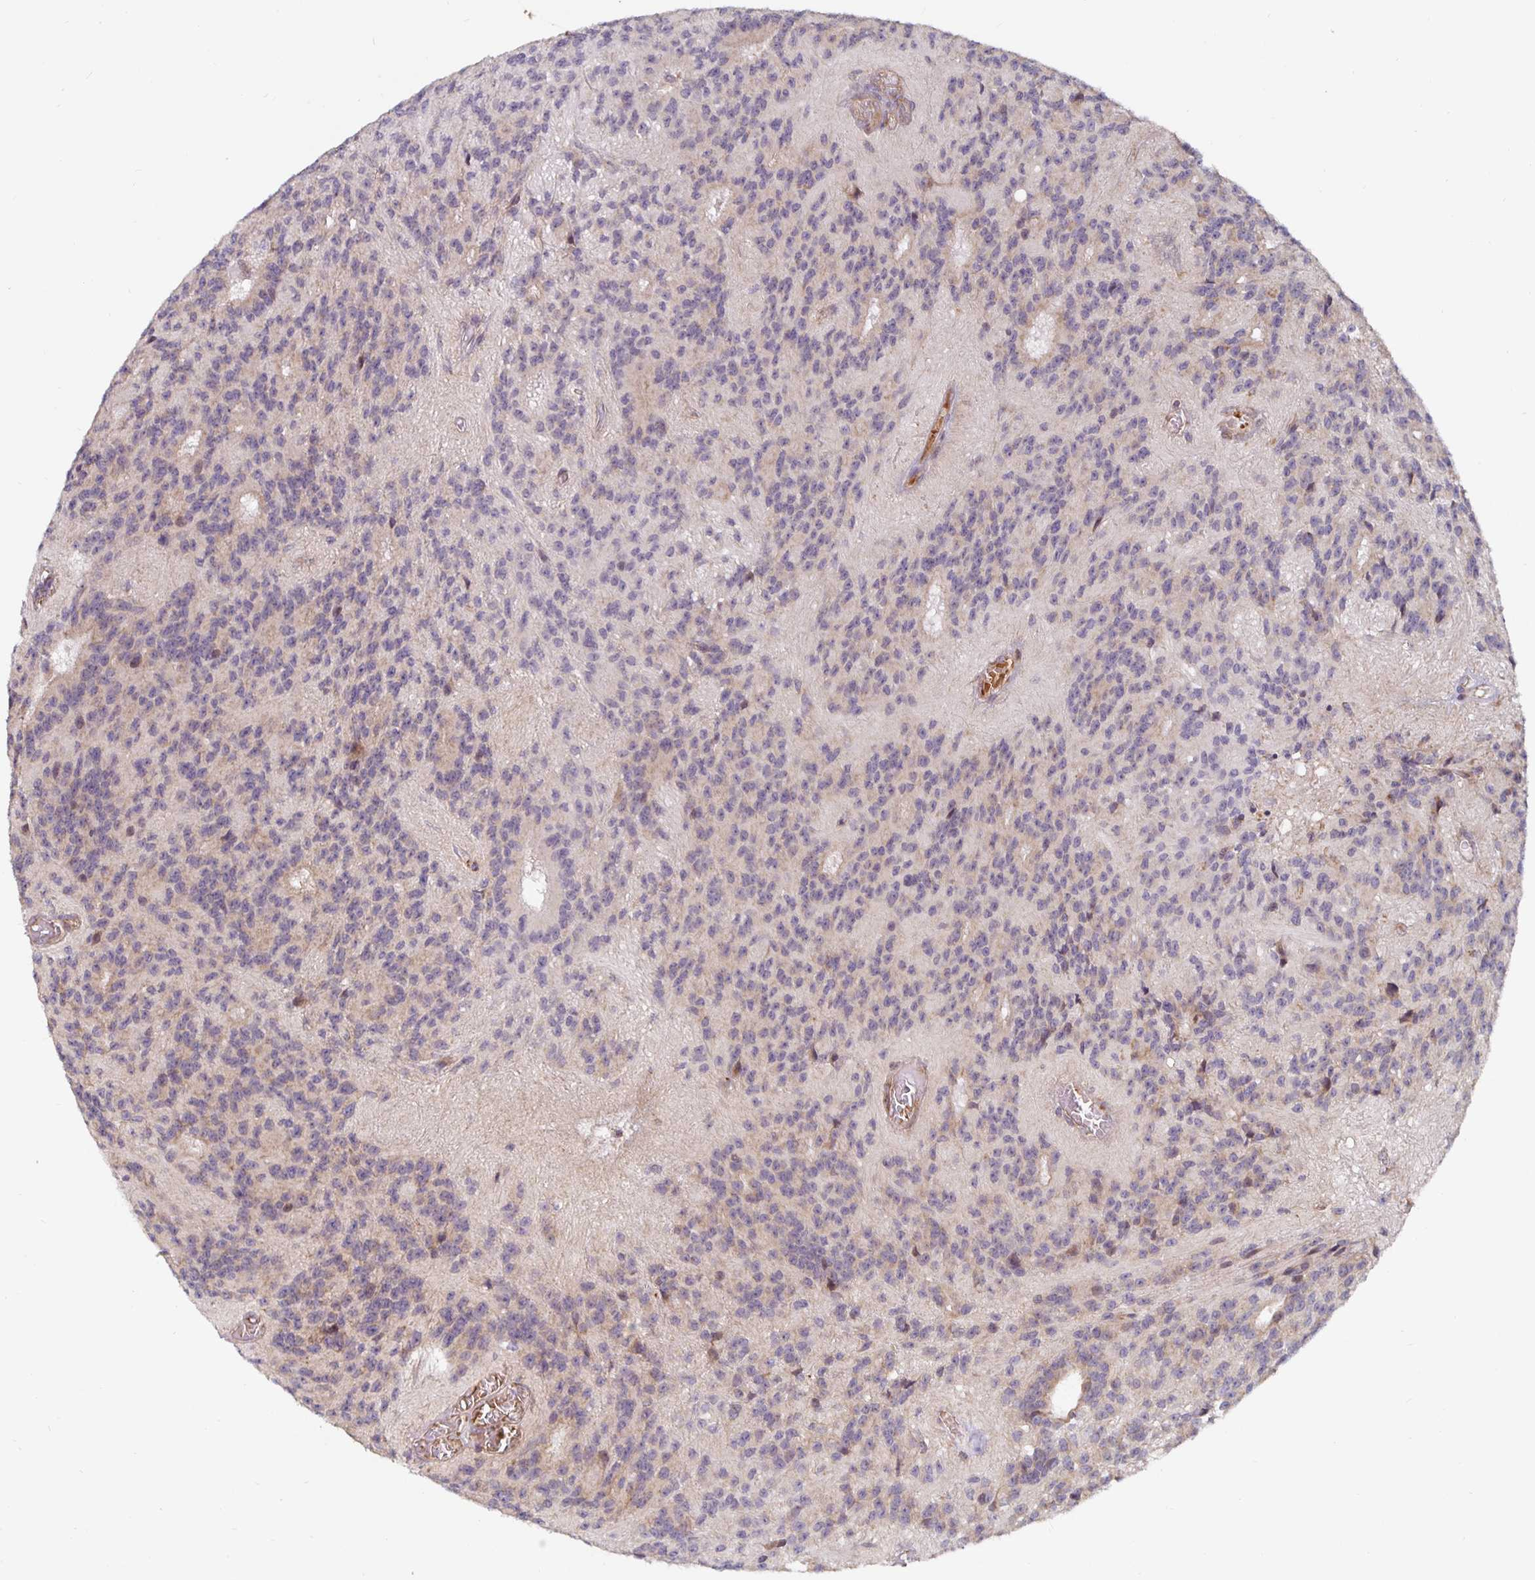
{"staining": {"intensity": "negative", "quantity": "none", "location": "none"}, "tissue": "glioma", "cell_type": "Tumor cells", "image_type": "cancer", "snomed": [{"axis": "morphology", "description": "Glioma, malignant, Low grade"}, {"axis": "topography", "description": "Brain"}], "caption": "Immunohistochemistry histopathology image of glioma stained for a protein (brown), which exhibits no positivity in tumor cells.", "gene": "MRPL28", "patient": {"sex": "male", "age": 31}}